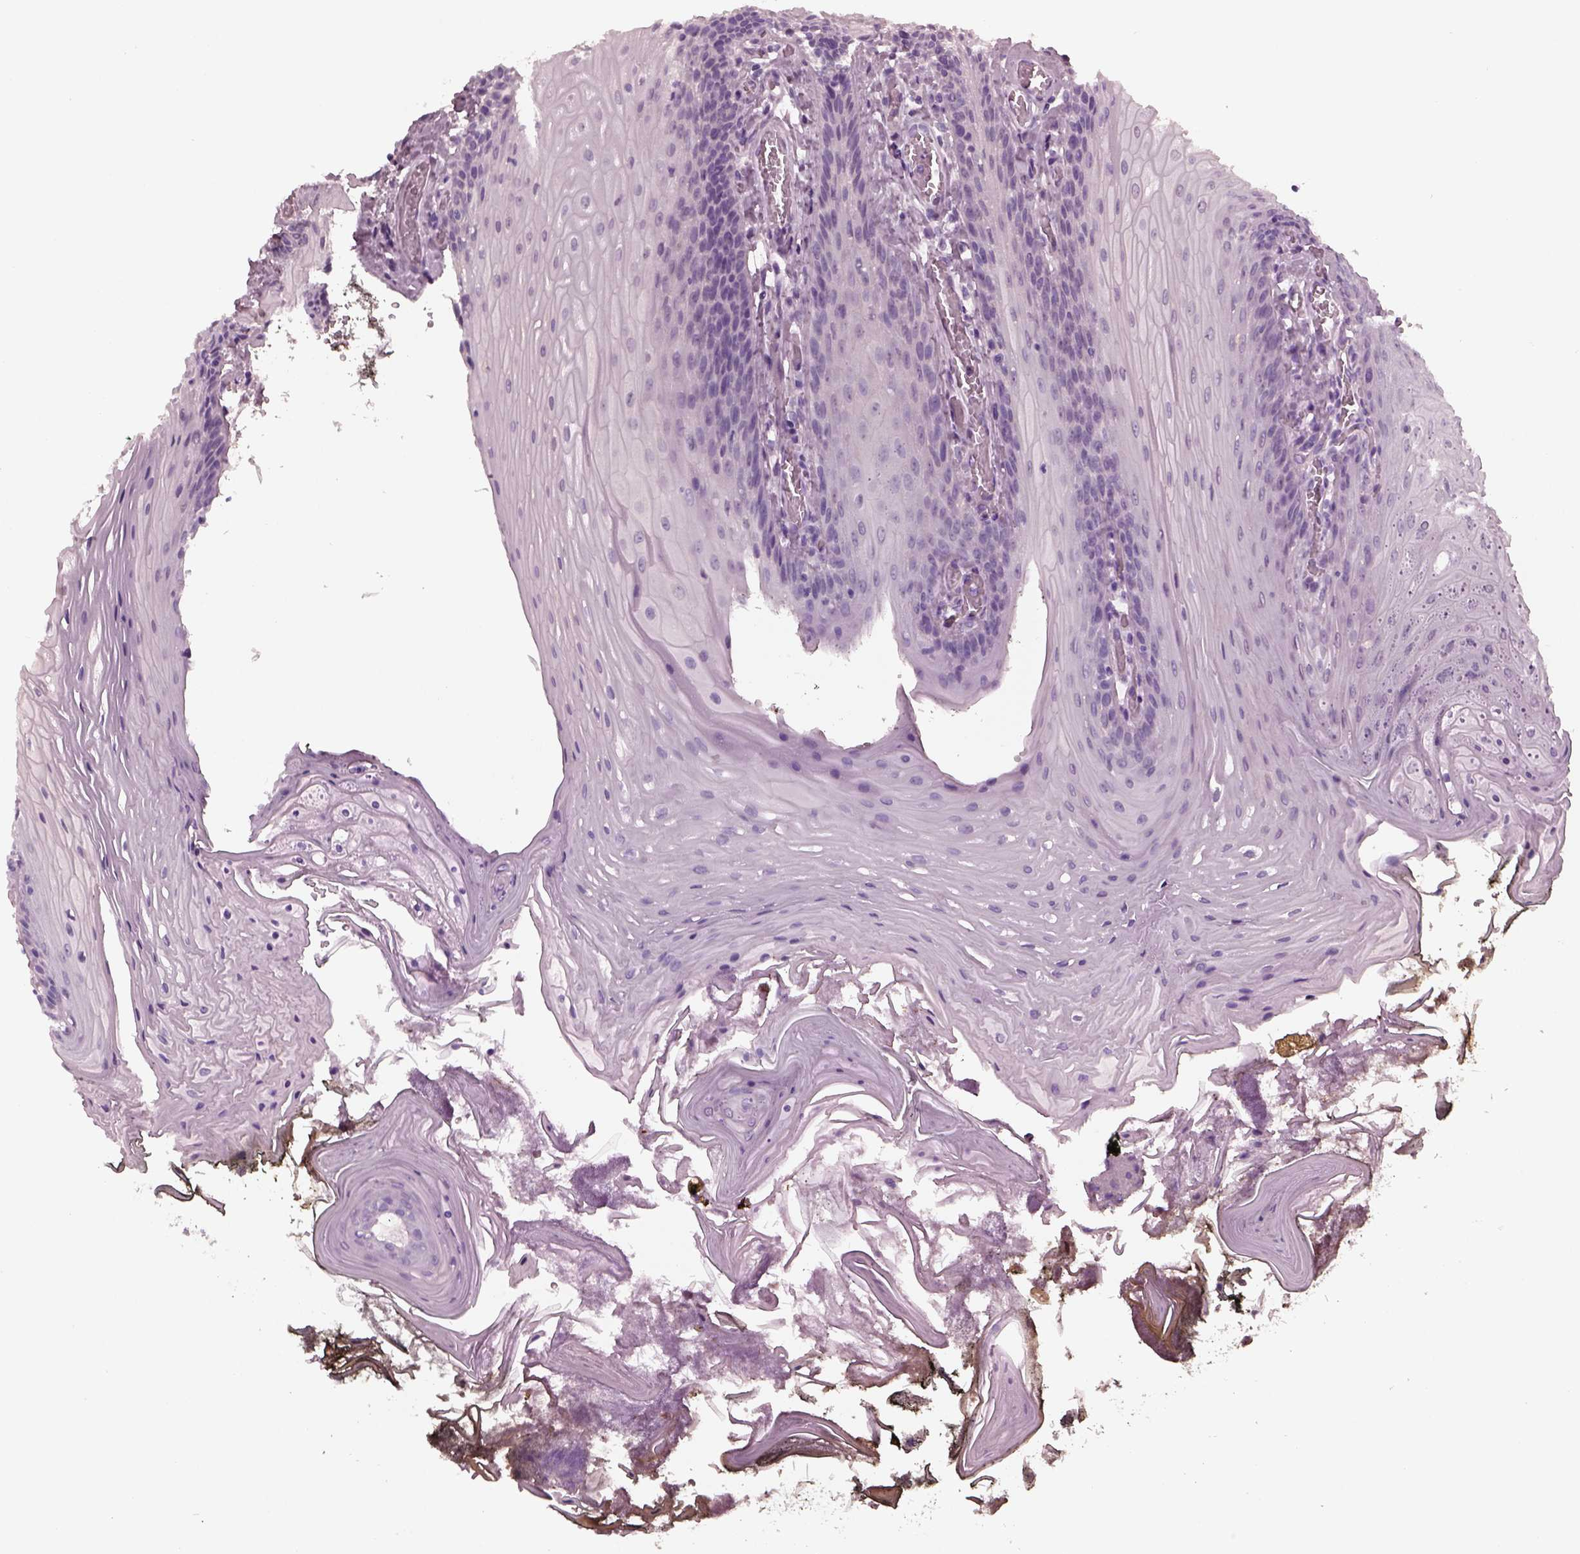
{"staining": {"intensity": "negative", "quantity": "none", "location": "none"}, "tissue": "oral mucosa", "cell_type": "Squamous epithelial cells", "image_type": "normal", "snomed": [{"axis": "morphology", "description": "Normal tissue, NOS"}, {"axis": "topography", "description": "Oral tissue"}], "caption": "Immunohistochemistry (IHC) photomicrograph of benign oral mucosa stained for a protein (brown), which demonstrates no positivity in squamous epithelial cells. The staining was performed using DAB to visualize the protein expression in brown, while the nuclei were stained in blue with hematoxylin (Magnification: 20x).", "gene": "MIB2", "patient": {"sex": "male", "age": 9}}